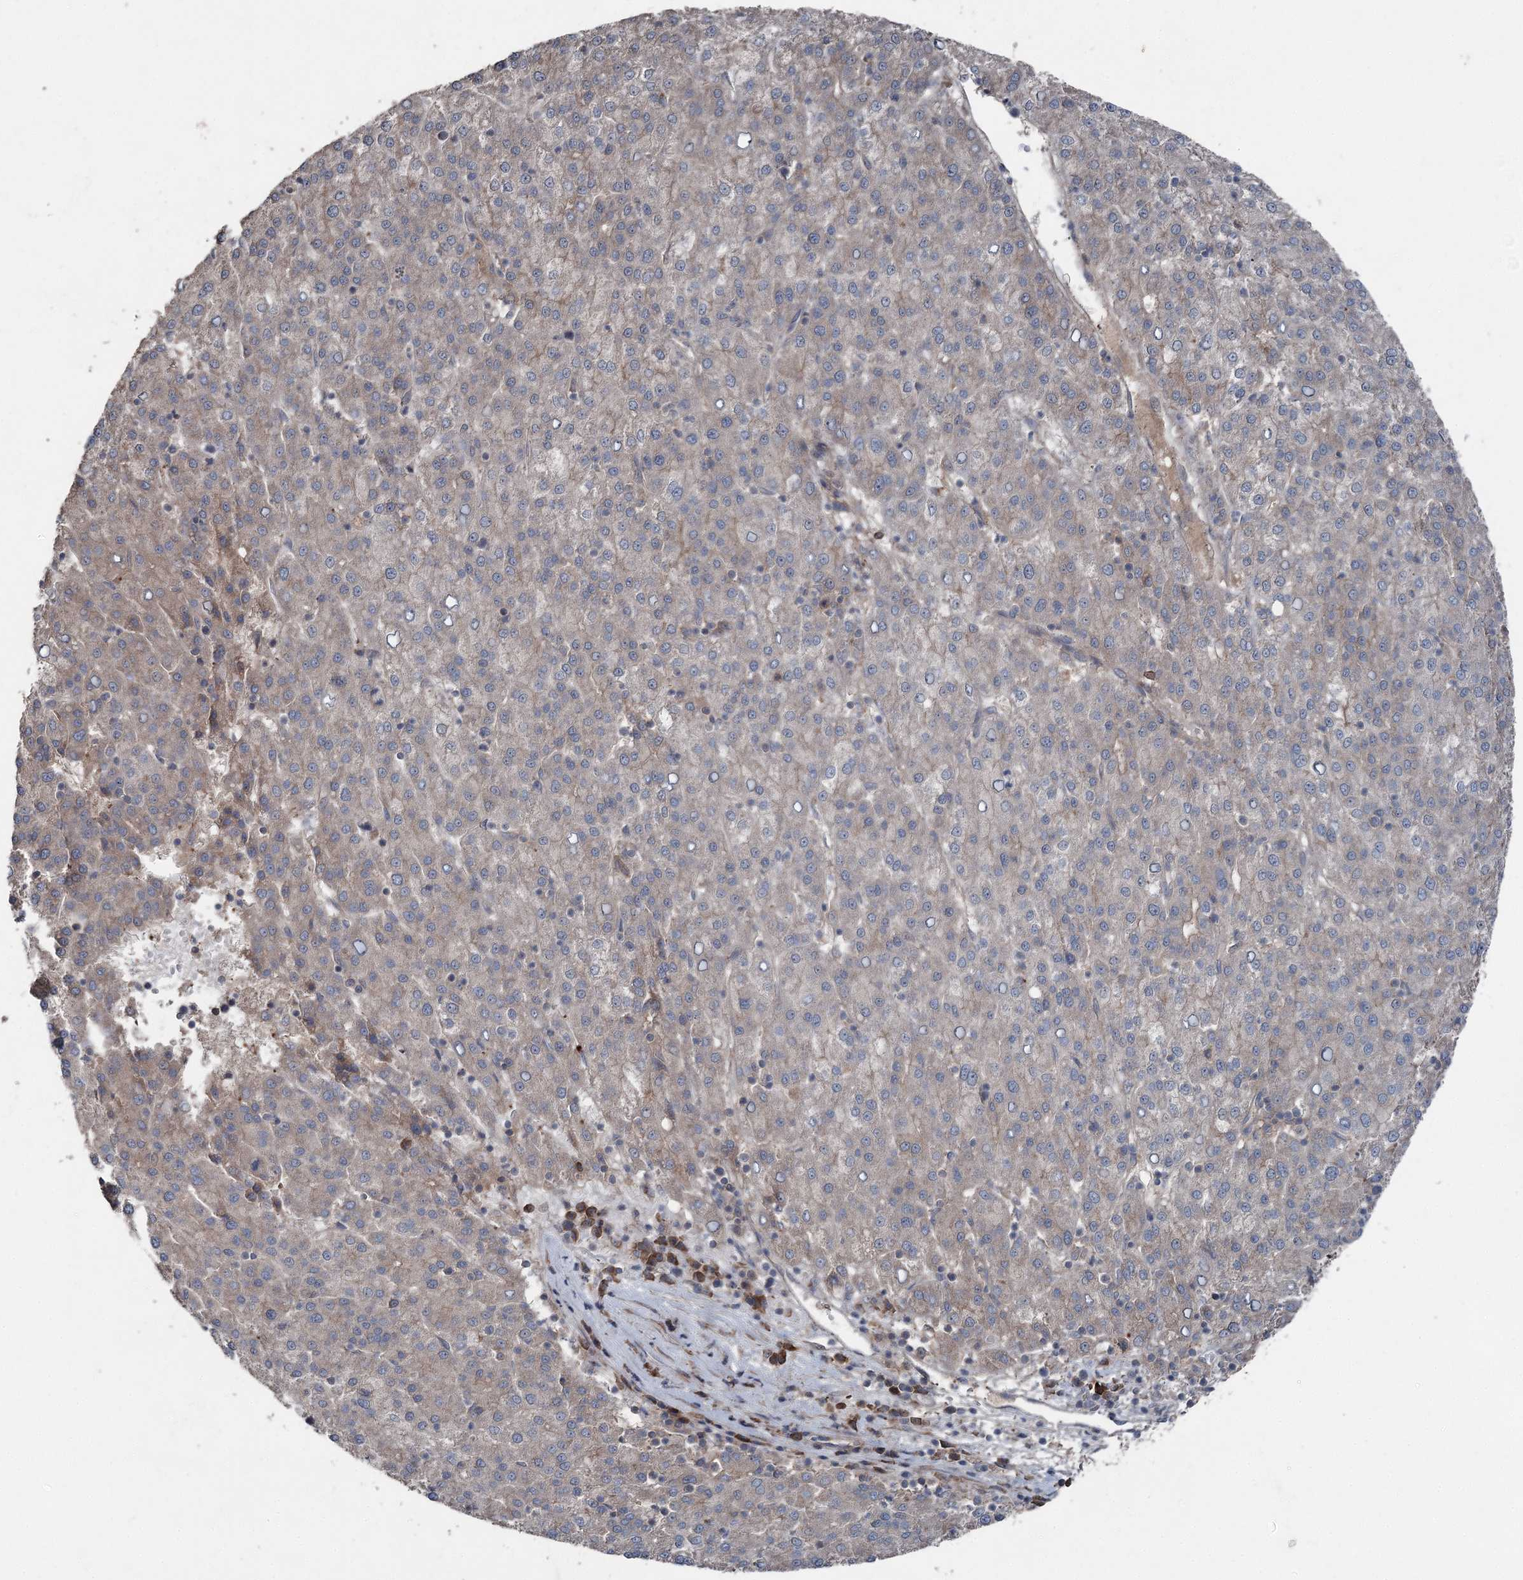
{"staining": {"intensity": "weak", "quantity": "<25%", "location": "cytoplasmic/membranous"}, "tissue": "liver cancer", "cell_type": "Tumor cells", "image_type": "cancer", "snomed": [{"axis": "morphology", "description": "Carcinoma, Hepatocellular, NOS"}, {"axis": "topography", "description": "Liver"}], "caption": "This is a image of immunohistochemistry (IHC) staining of hepatocellular carcinoma (liver), which shows no expression in tumor cells. (DAB immunohistochemistry (IHC) with hematoxylin counter stain).", "gene": "MAPK8IP2", "patient": {"sex": "female", "age": 58}}